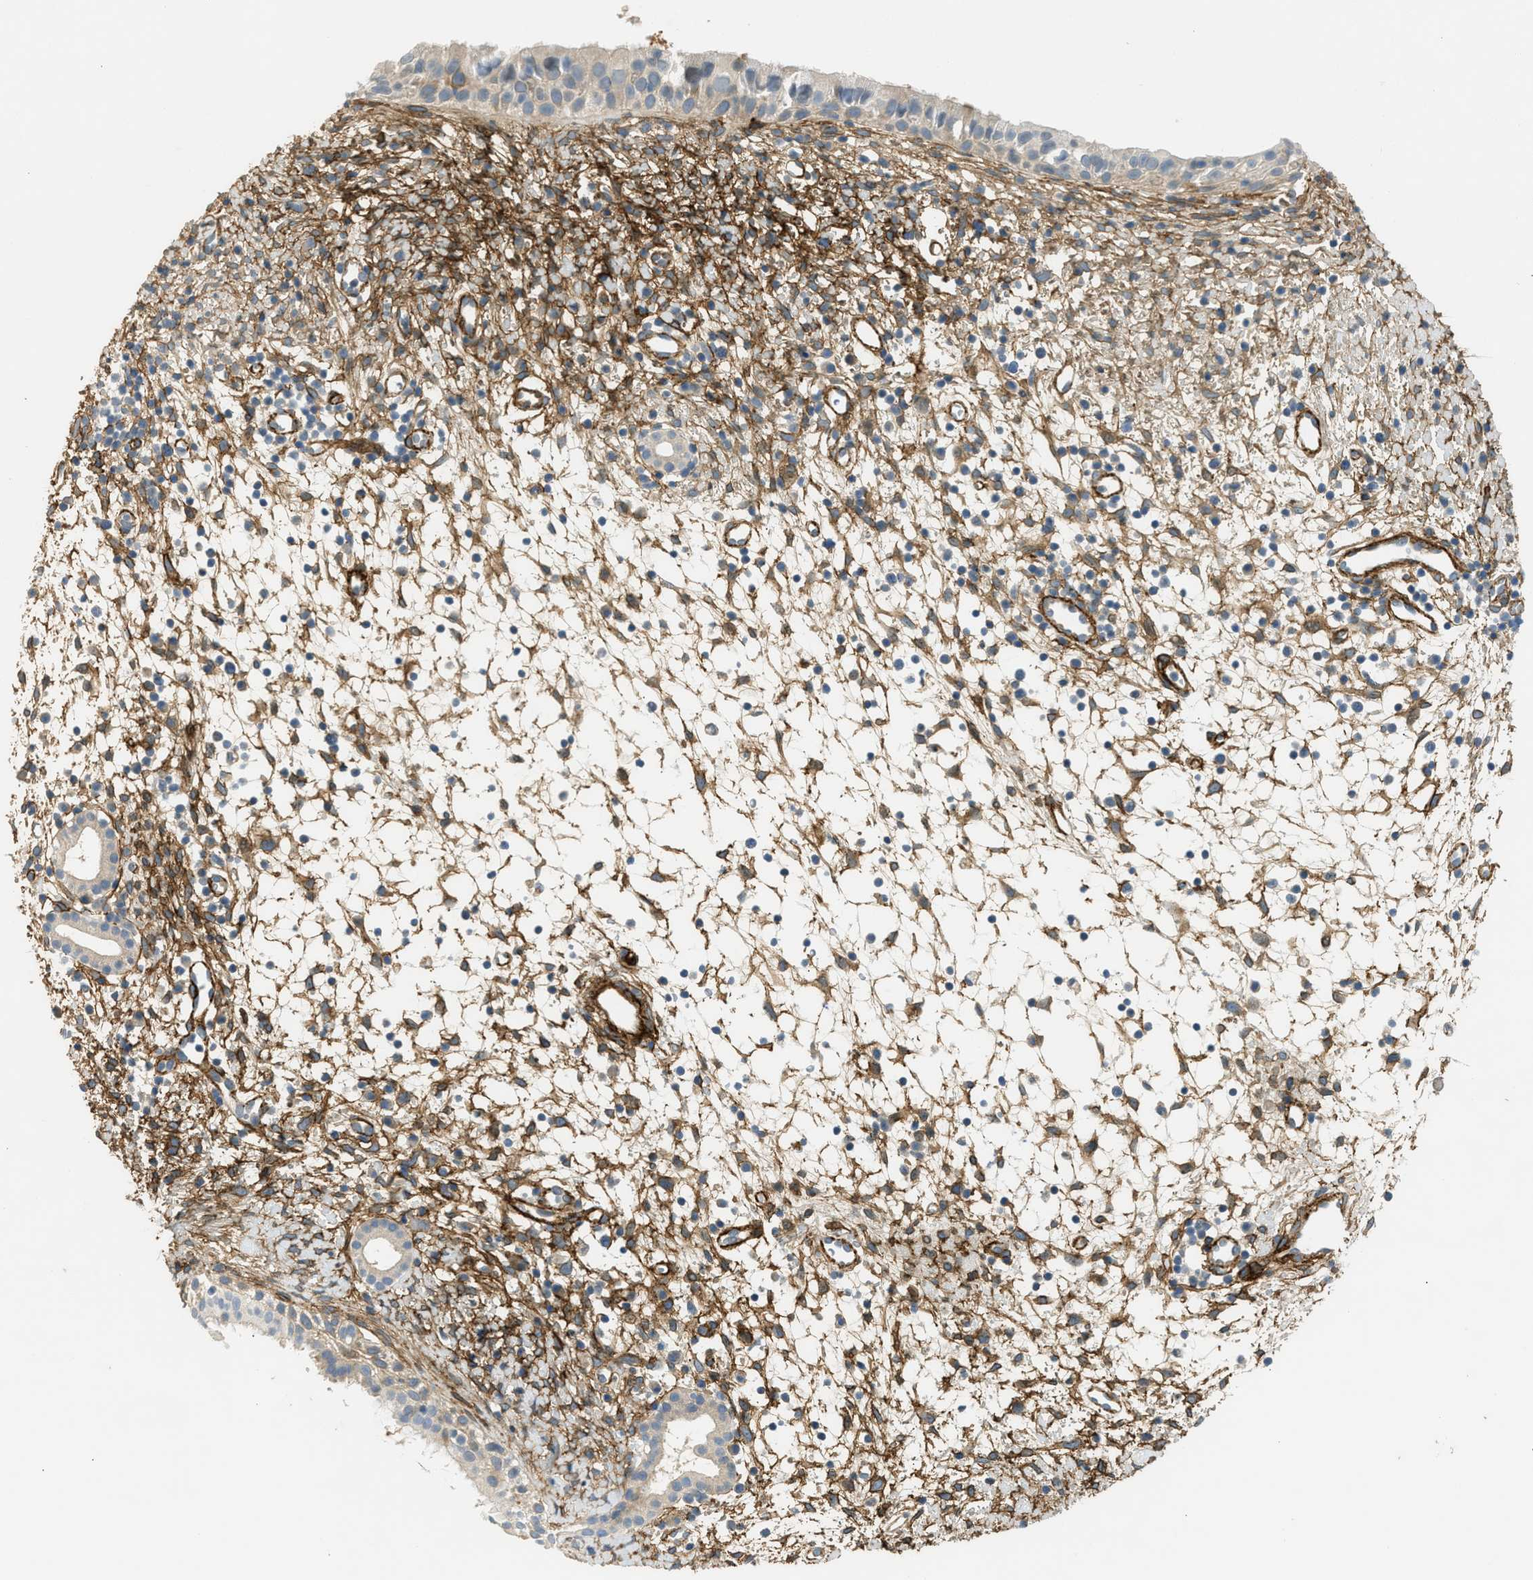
{"staining": {"intensity": "moderate", "quantity": "<25%", "location": "cytoplasmic/membranous"}, "tissue": "nasopharynx", "cell_type": "Respiratory epithelial cells", "image_type": "normal", "snomed": [{"axis": "morphology", "description": "Normal tissue, NOS"}, {"axis": "topography", "description": "Nasopharynx"}], "caption": "DAB (3,3'-diaminobenzidine) immunohistochemical staining of unremarkable nasopharynx reveals moderate cytoplasmic/membranous protein staining in about <25% of respiratory epithelial cells. (DAB IHC, brown staining for protein, blue staining for nuclei).", "gene": "EDNRA", "patient": {"sex": "male", "age": 22}}